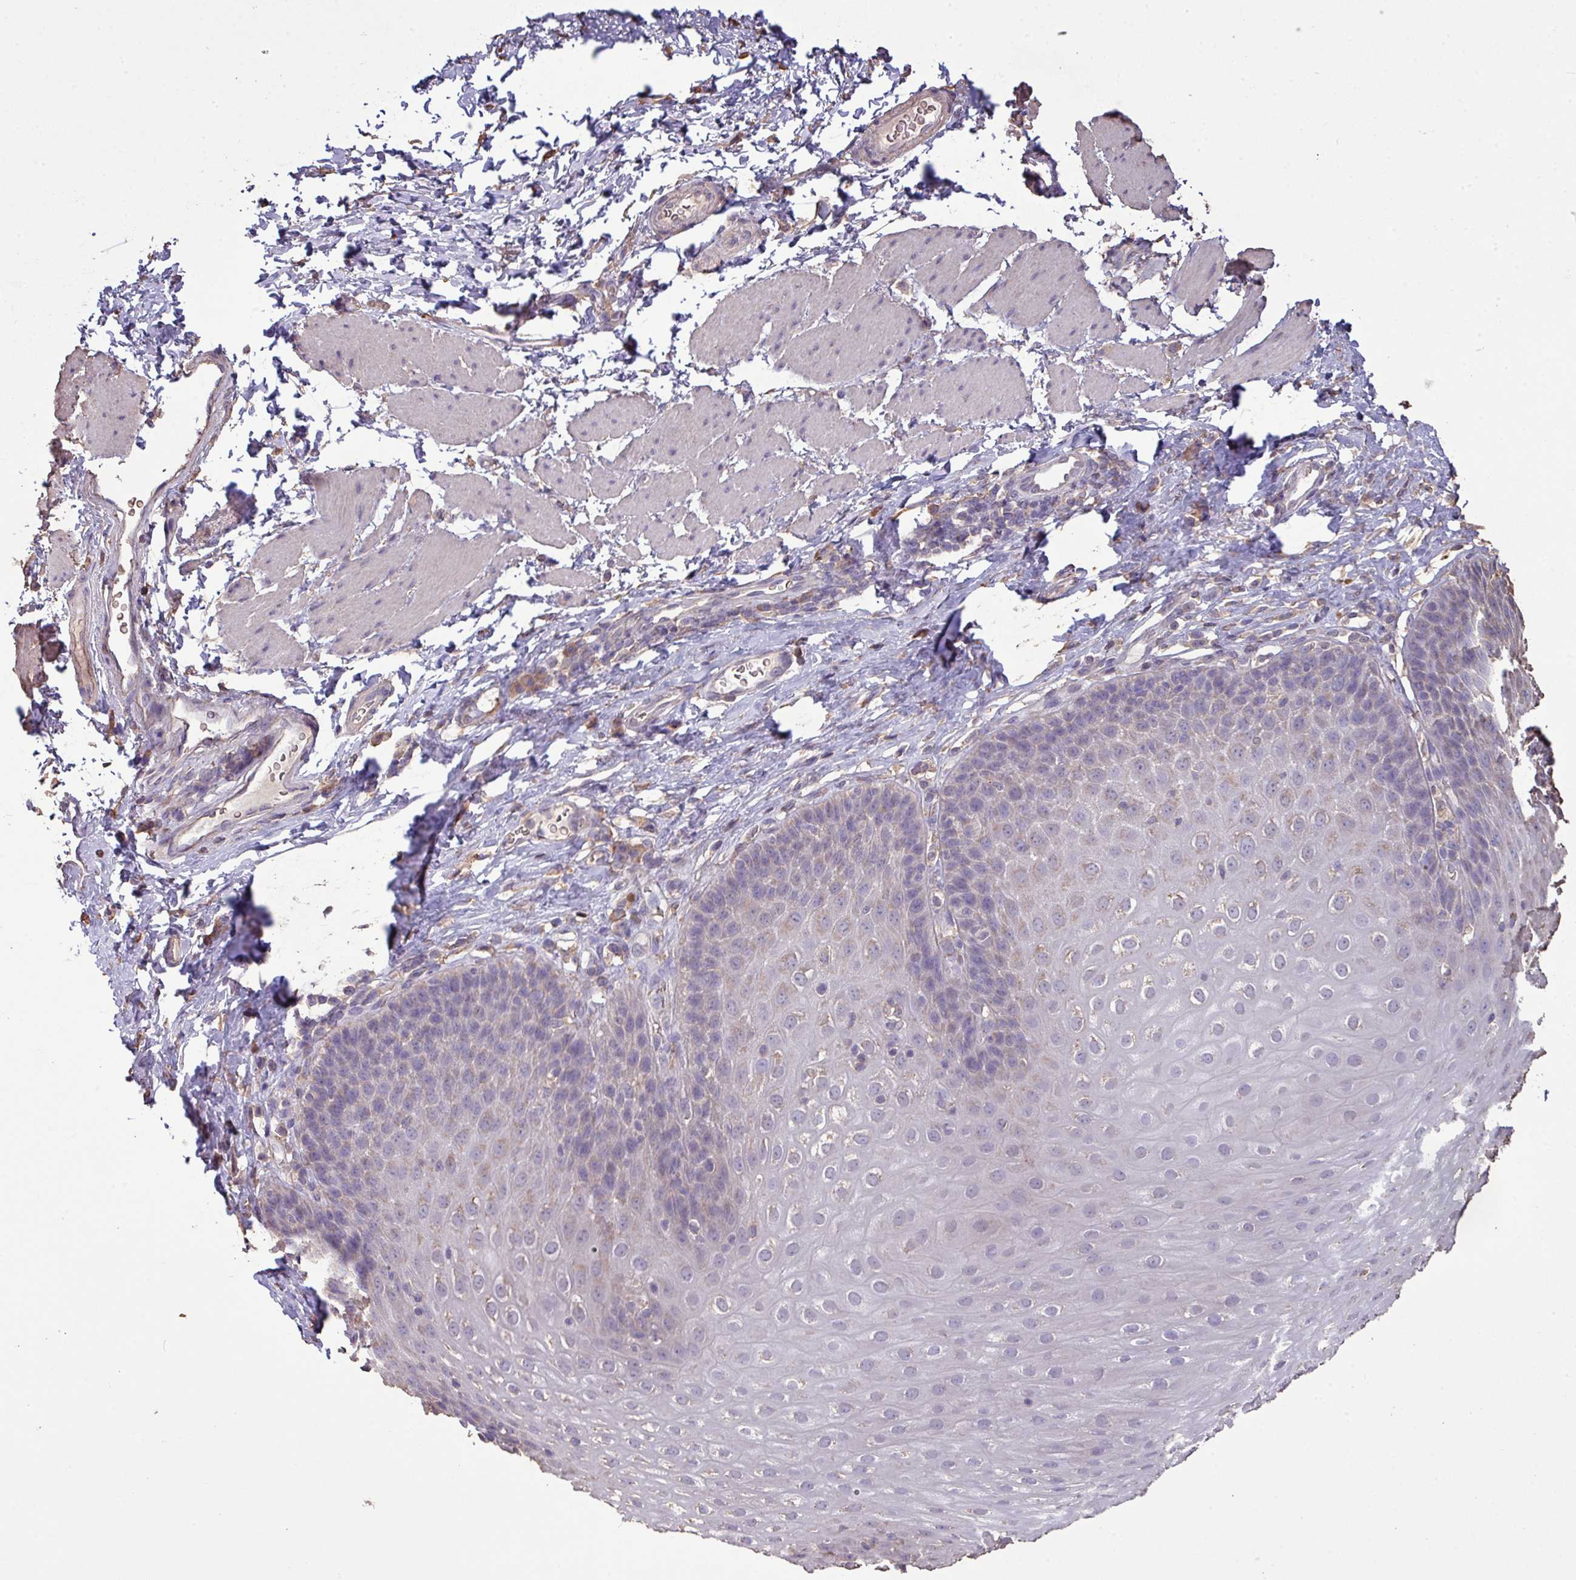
{"staining": {"intensity": "weak", "quantity": "<25%", "location": "cytoplasmic/membranous"}, "tissue": "esophagus", "cell_type": "Squamous epithelial cells", "image_type": "normal", "snomed": [{"axis": "morphology", "description": "Normal tissue, NOS"}, {"axis": "topography", "description": "Esophagus"}], "caption": "Esophagus was stained to show a protein in brown. There is no significant expression in squamous epithelial cells. (DAB IHC with hematoxylin counter stain).", "gene": "CAMK2A", "patient": {"sex": "female", "age": 61}}